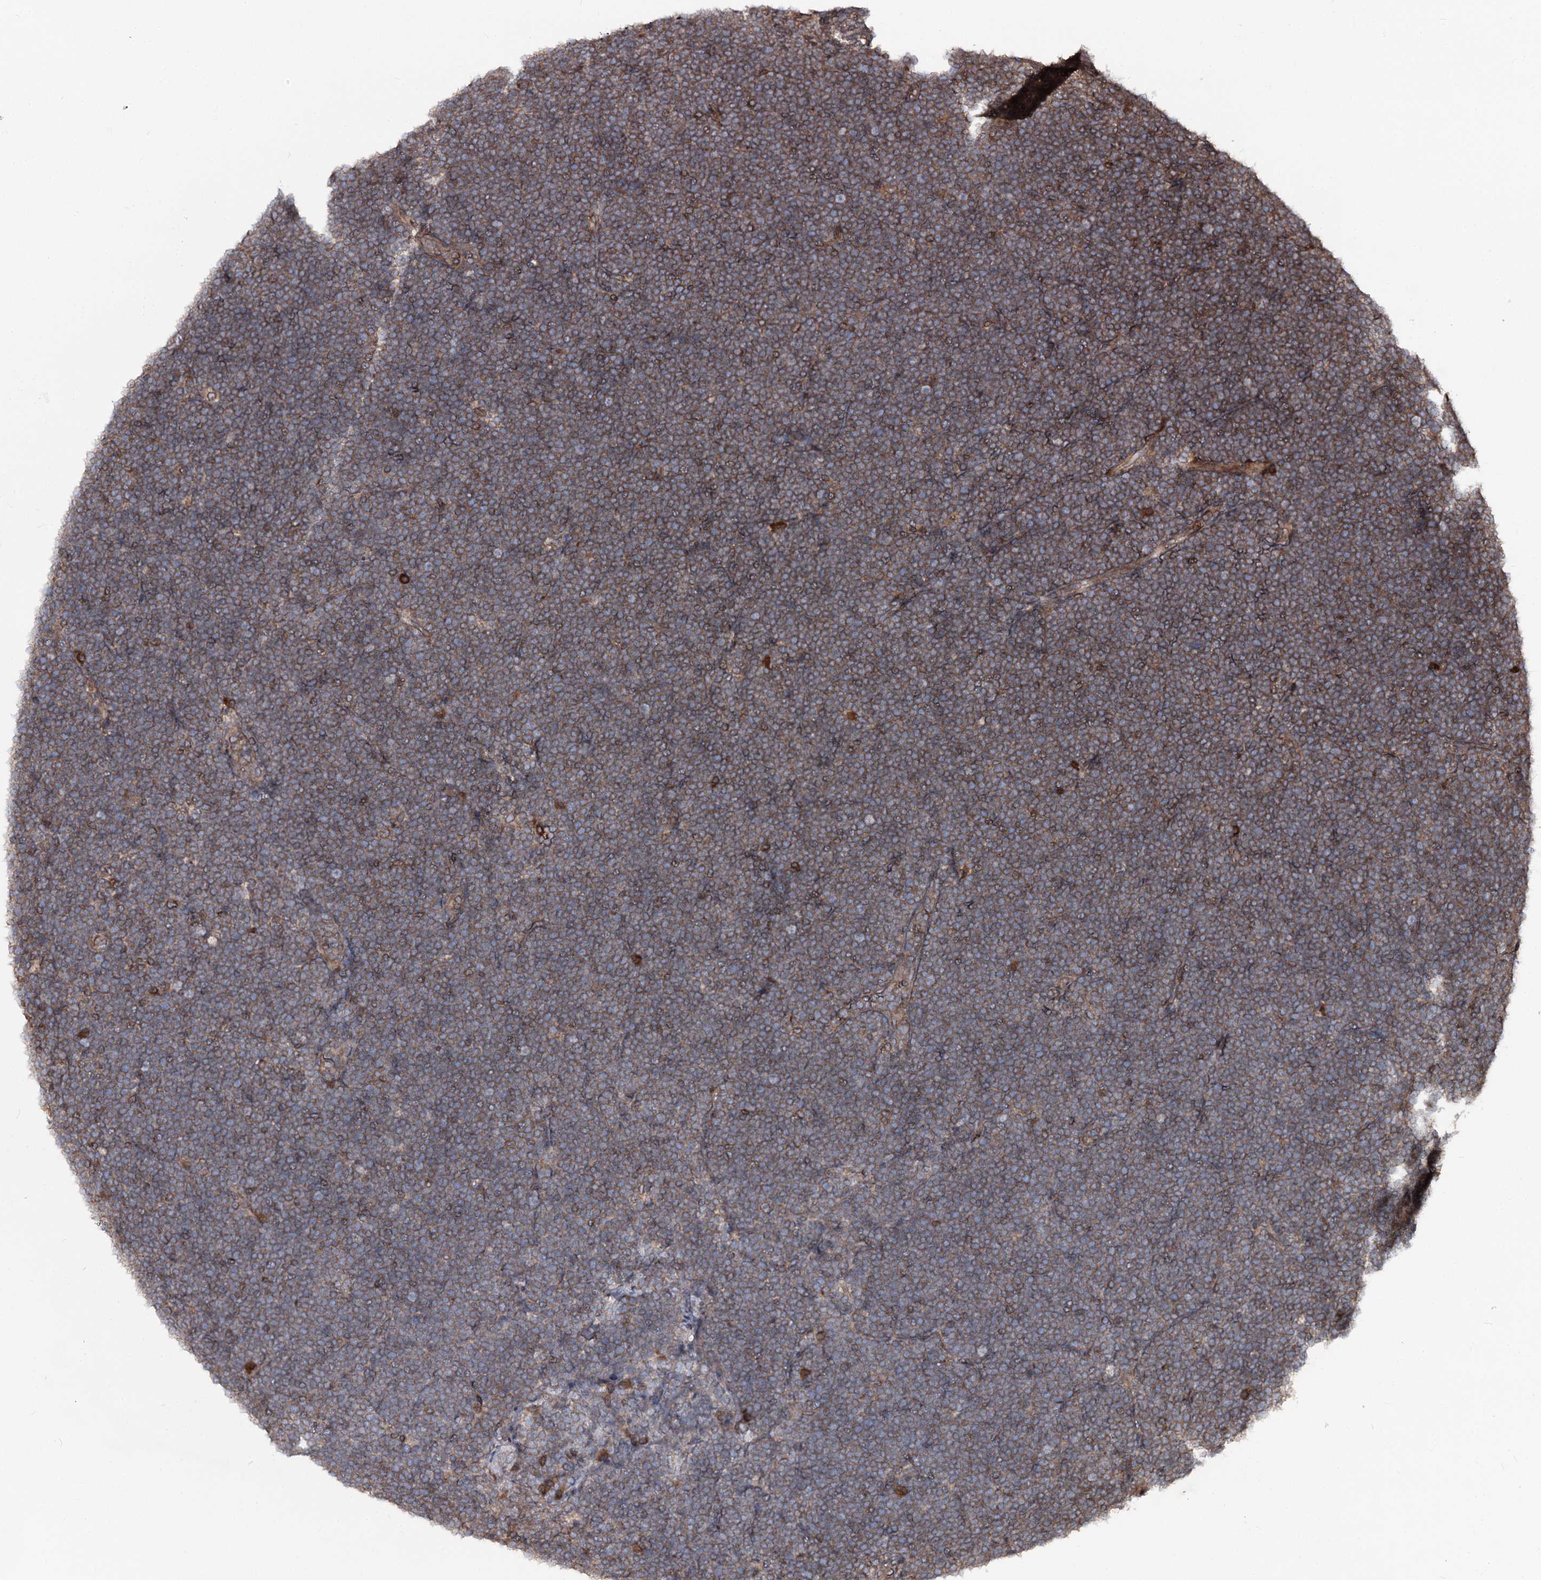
{"staining": {"intensity": "moderate", "quantity": "25%-75%", "location": "cytoplasmic/membranous"}, "tissue": "lymphoma", "cell_type": "Tumor cells", "image_type": "cancer", "snomed": [{"axis": "morphology", "description": "Malignant lymphoma, non-Hodgkin's type, High grade"}, {"axis": "topography", "description": "Lymph node"}], "caption": "Human high-grade malignant lymphoma, non-Hodgkin's type stained with a brown dye exhibits moderate cytoplasmic/membranous positive expression in approximately 25%-75% of tumor cells.", "gene": "FGFR1OP2", "patient": {"sex": "male", "age": 13}}